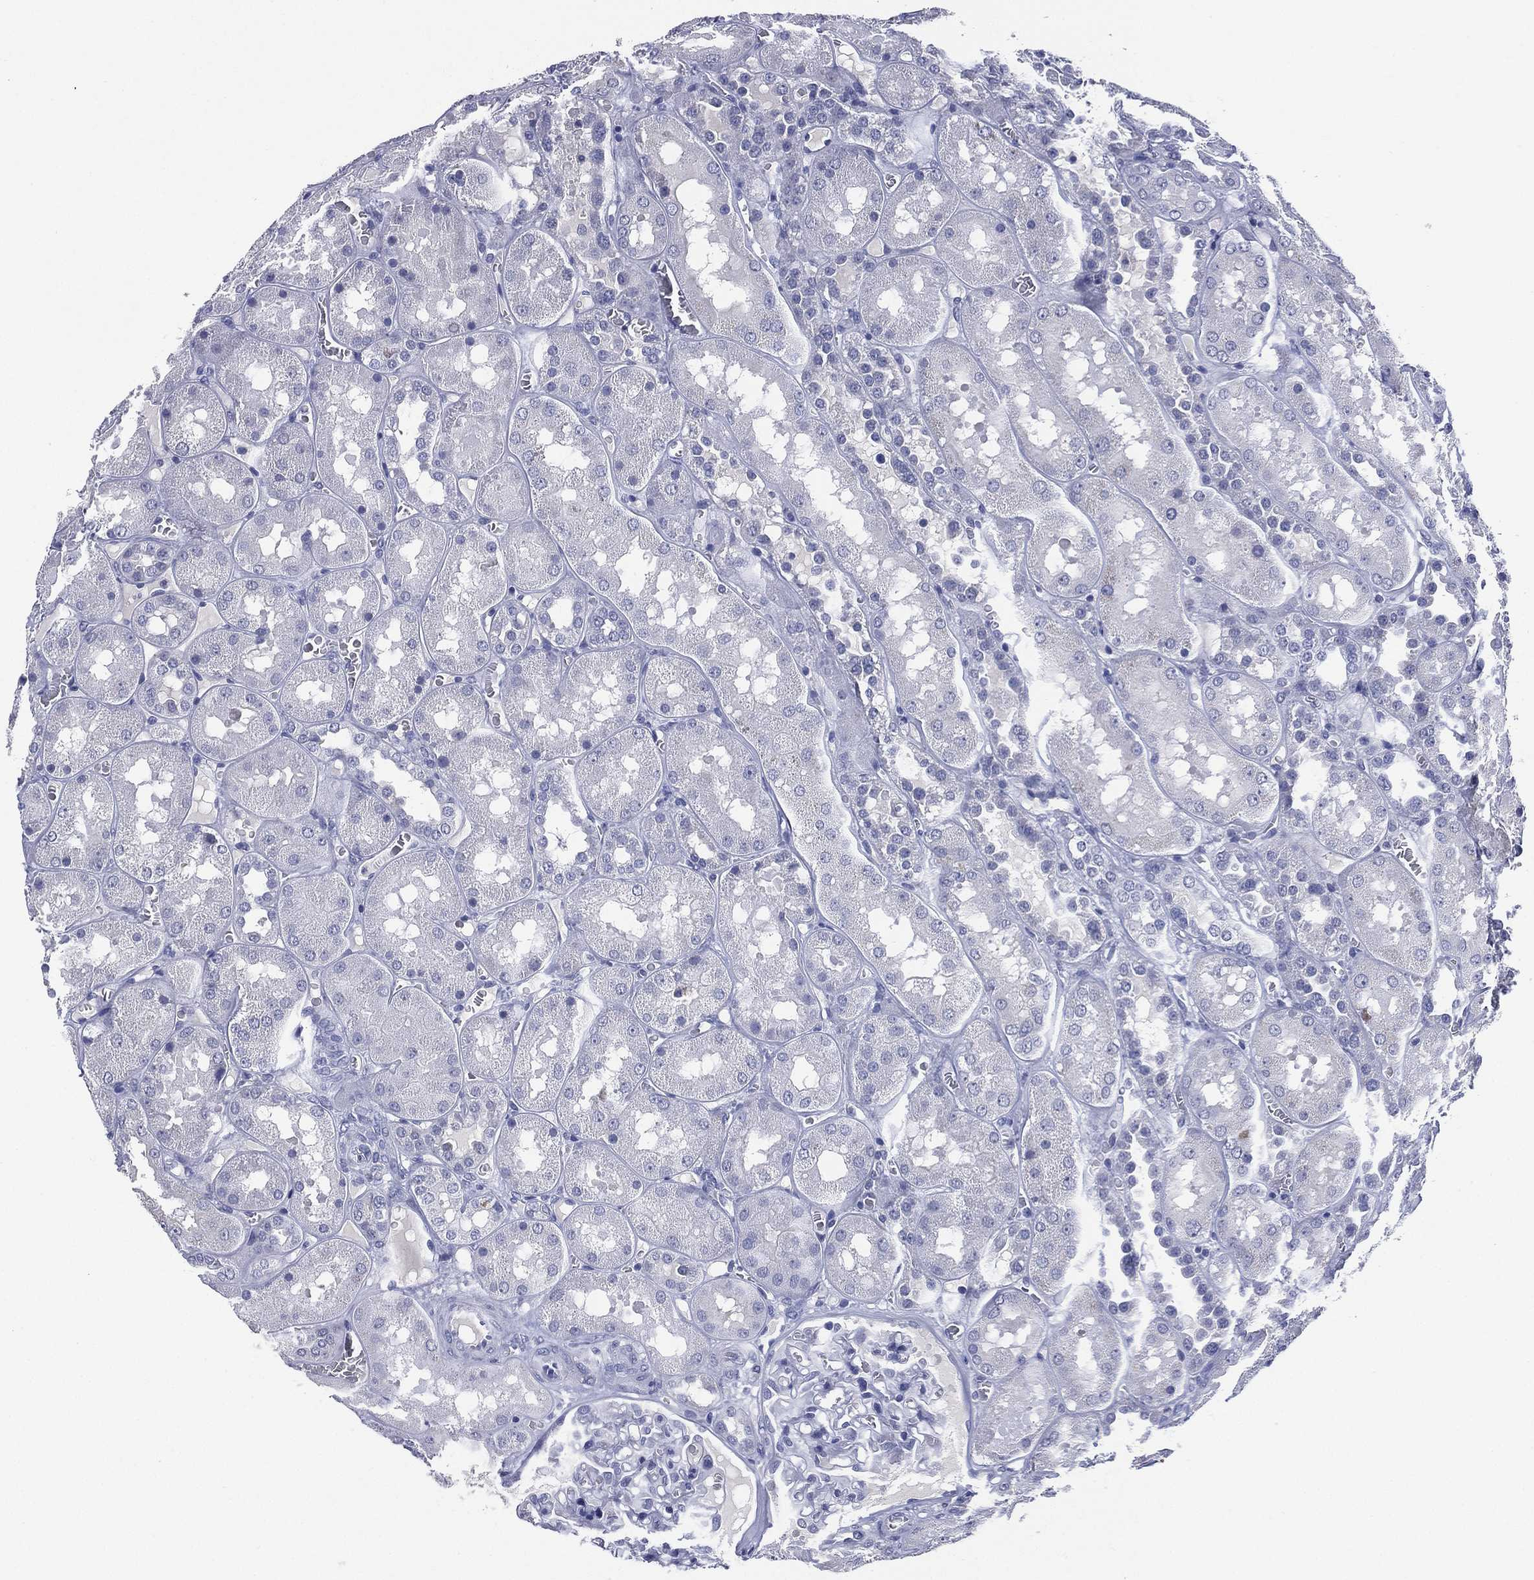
{"staining": {"intensity": "negative", "quantity": "none", "location": "none"}, "tissue": "kidney", "cell_type": "Cells in glomeruli", "image_type": "normal", "snomed": [{"axis": "morphology", "description": "Normal tissue, NOS"}, {"axis": "topography", "description": "Kidney"}], "caption": "Immunohistochemical staining of normal kidney shows no significant positivity in cells in glomeruli.", "gene": "KRT35", "patient": {"sex": "male", "age": 73}}